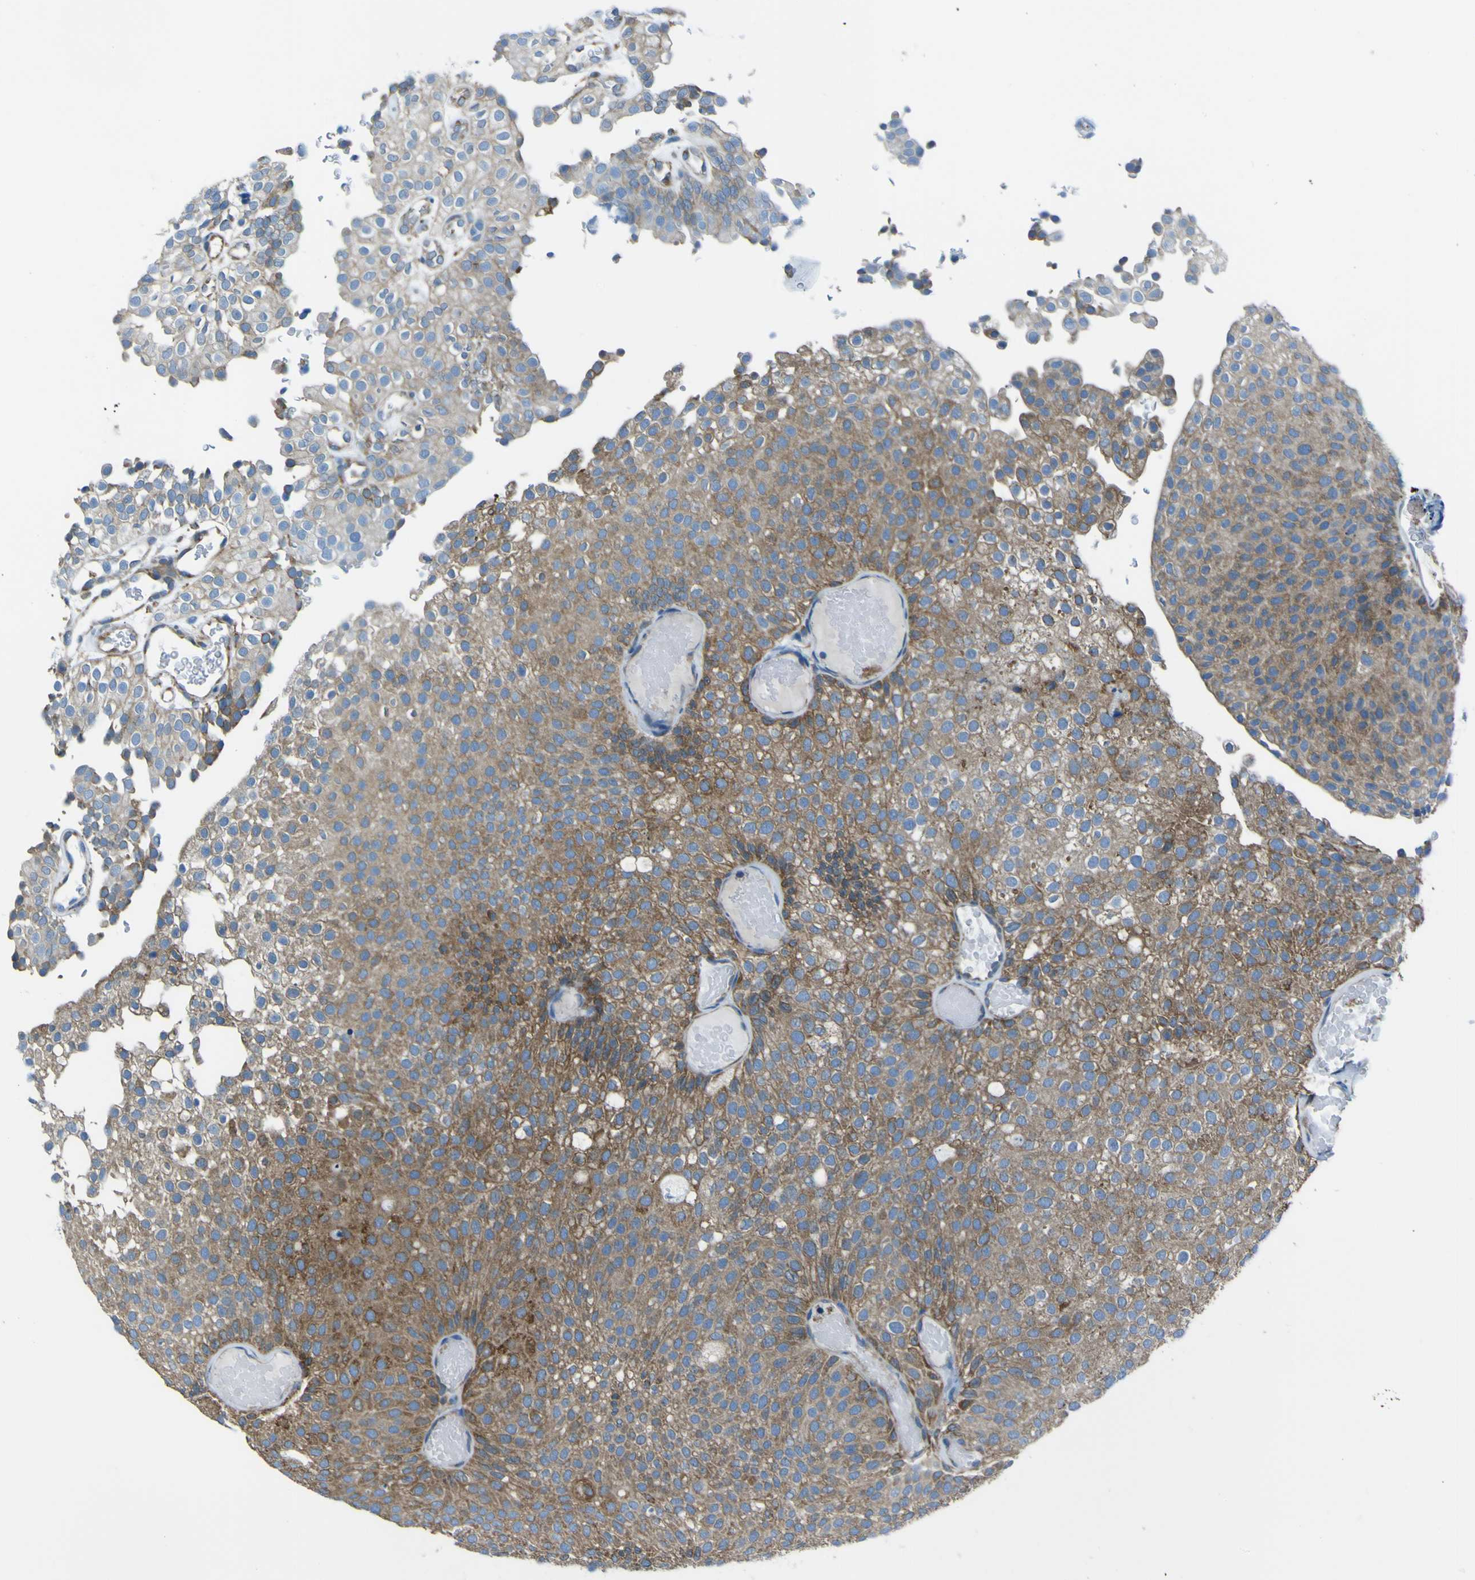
{"staining": {"intensity": "moderate", "quantity": "25%-75%", "location": "cytoplasmic/membranous"}, "tissue": "urothelial cancer", "cell_type": "Tumor cells", "image_type": "cancer", "snomed": [{"axis": "morphology", "description": "Urothelial carcinoma, Low grade"}, {"axis": "topography", "description": "Urinary bladder"}], "caption": "Low-grade urothelial carcinoma stained with DAB (3,3'-diaminobenzidine) immunohistochemistry (IHC) demonstrates medium levels of moderate cytoplasmic/membranous staining in approximately 25%-75% of tumor cells.", "gene": "STIM1", "patient": {"sex": "male", "age": 78}}